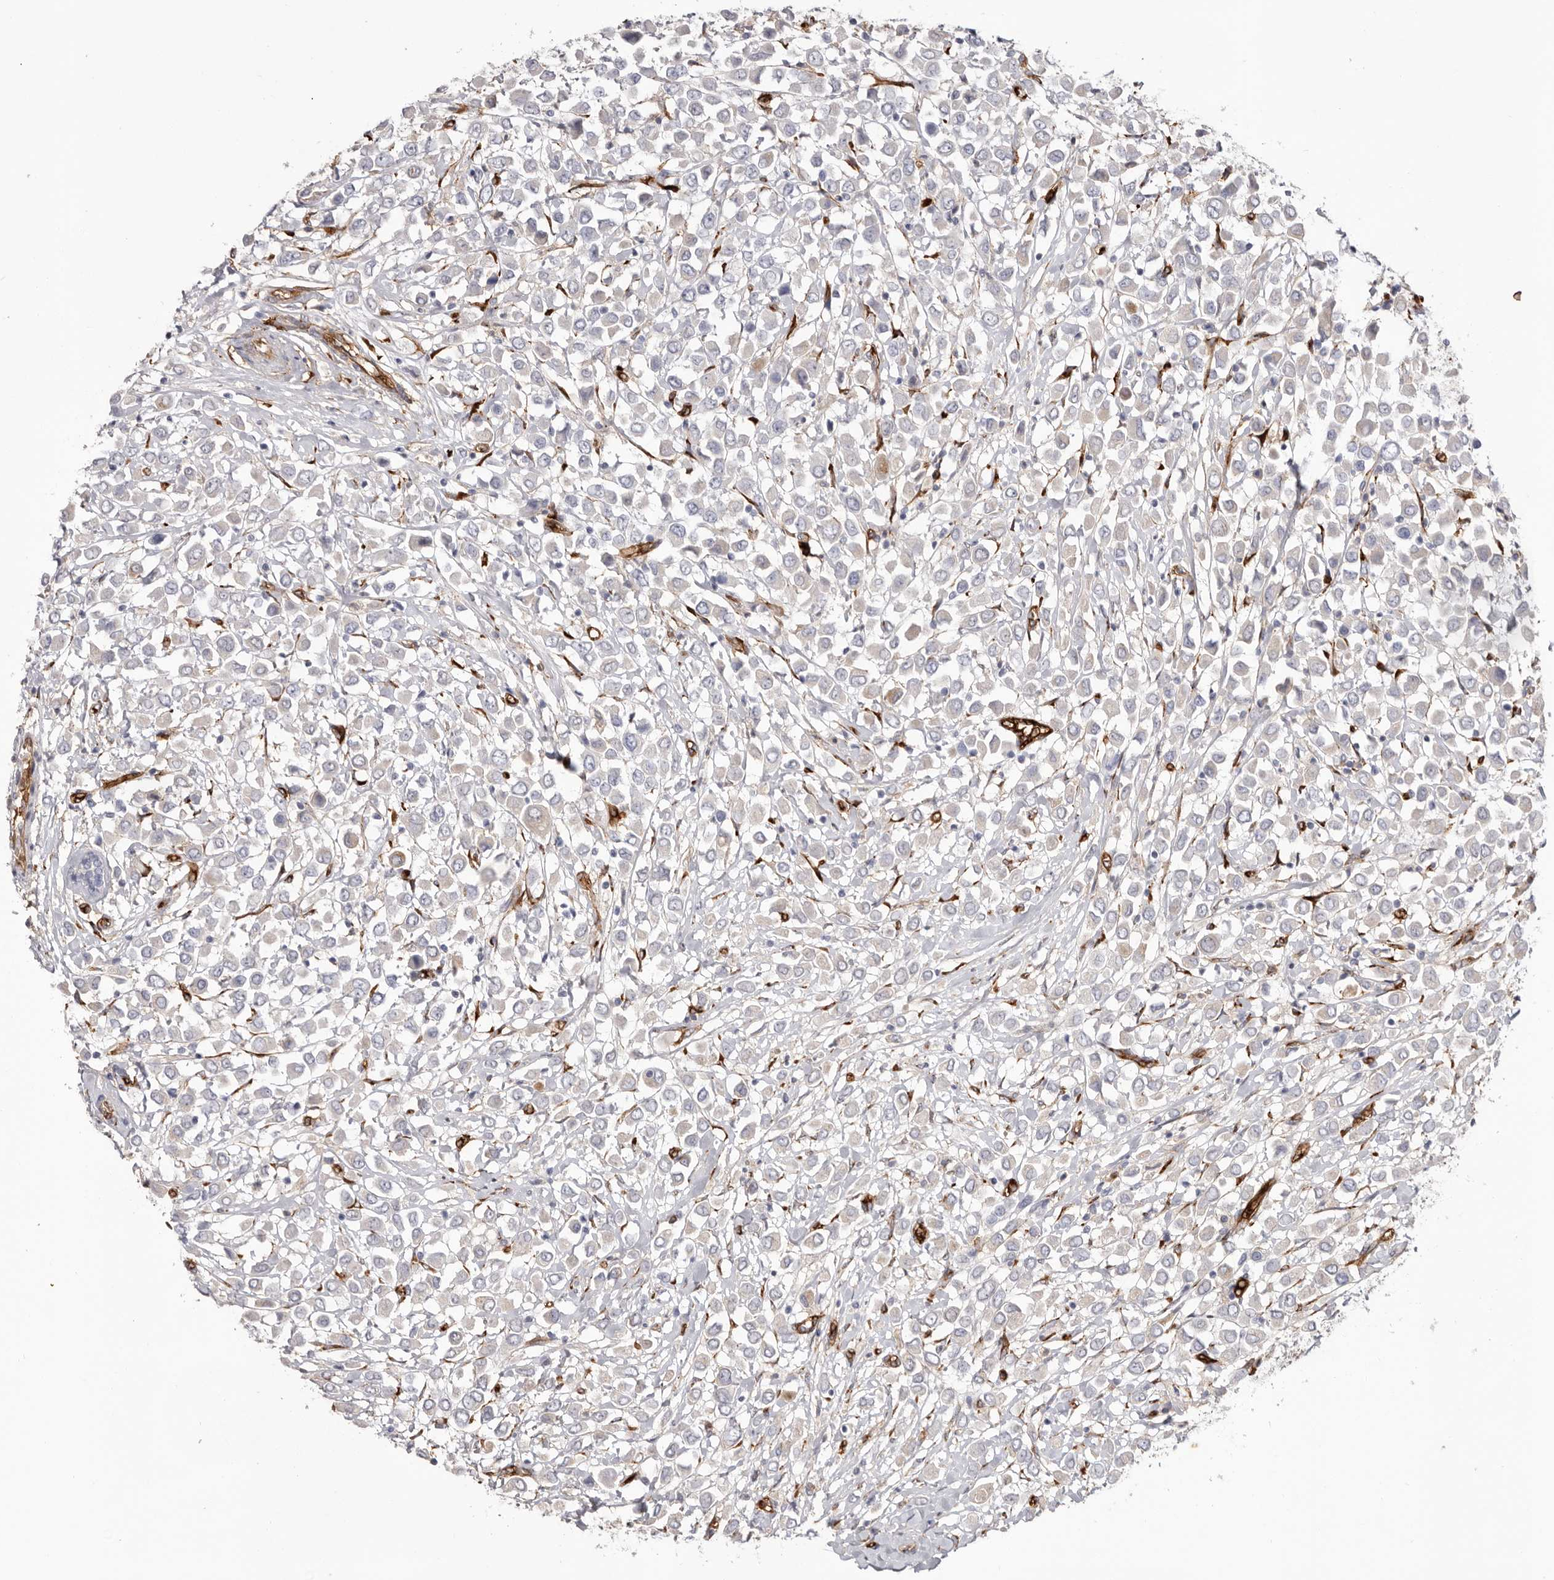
{"staining": {"intensity": "negative", "quantity": "none", "location": "none"}, "tissue": "breast cancer", "cell_type": "Tumor cells", "image_type": "cancer", "snomed": [{"axis": "morphology", "description": "Duct carcinoma"}, {"axis": "topography", "description": "Breast"}], "caption": "There is no significant expression in tumor cells of invasive ductal carcinoma (breast).", "gene": "LRRC66", "patient": {"sex": "female", "age": 61}}